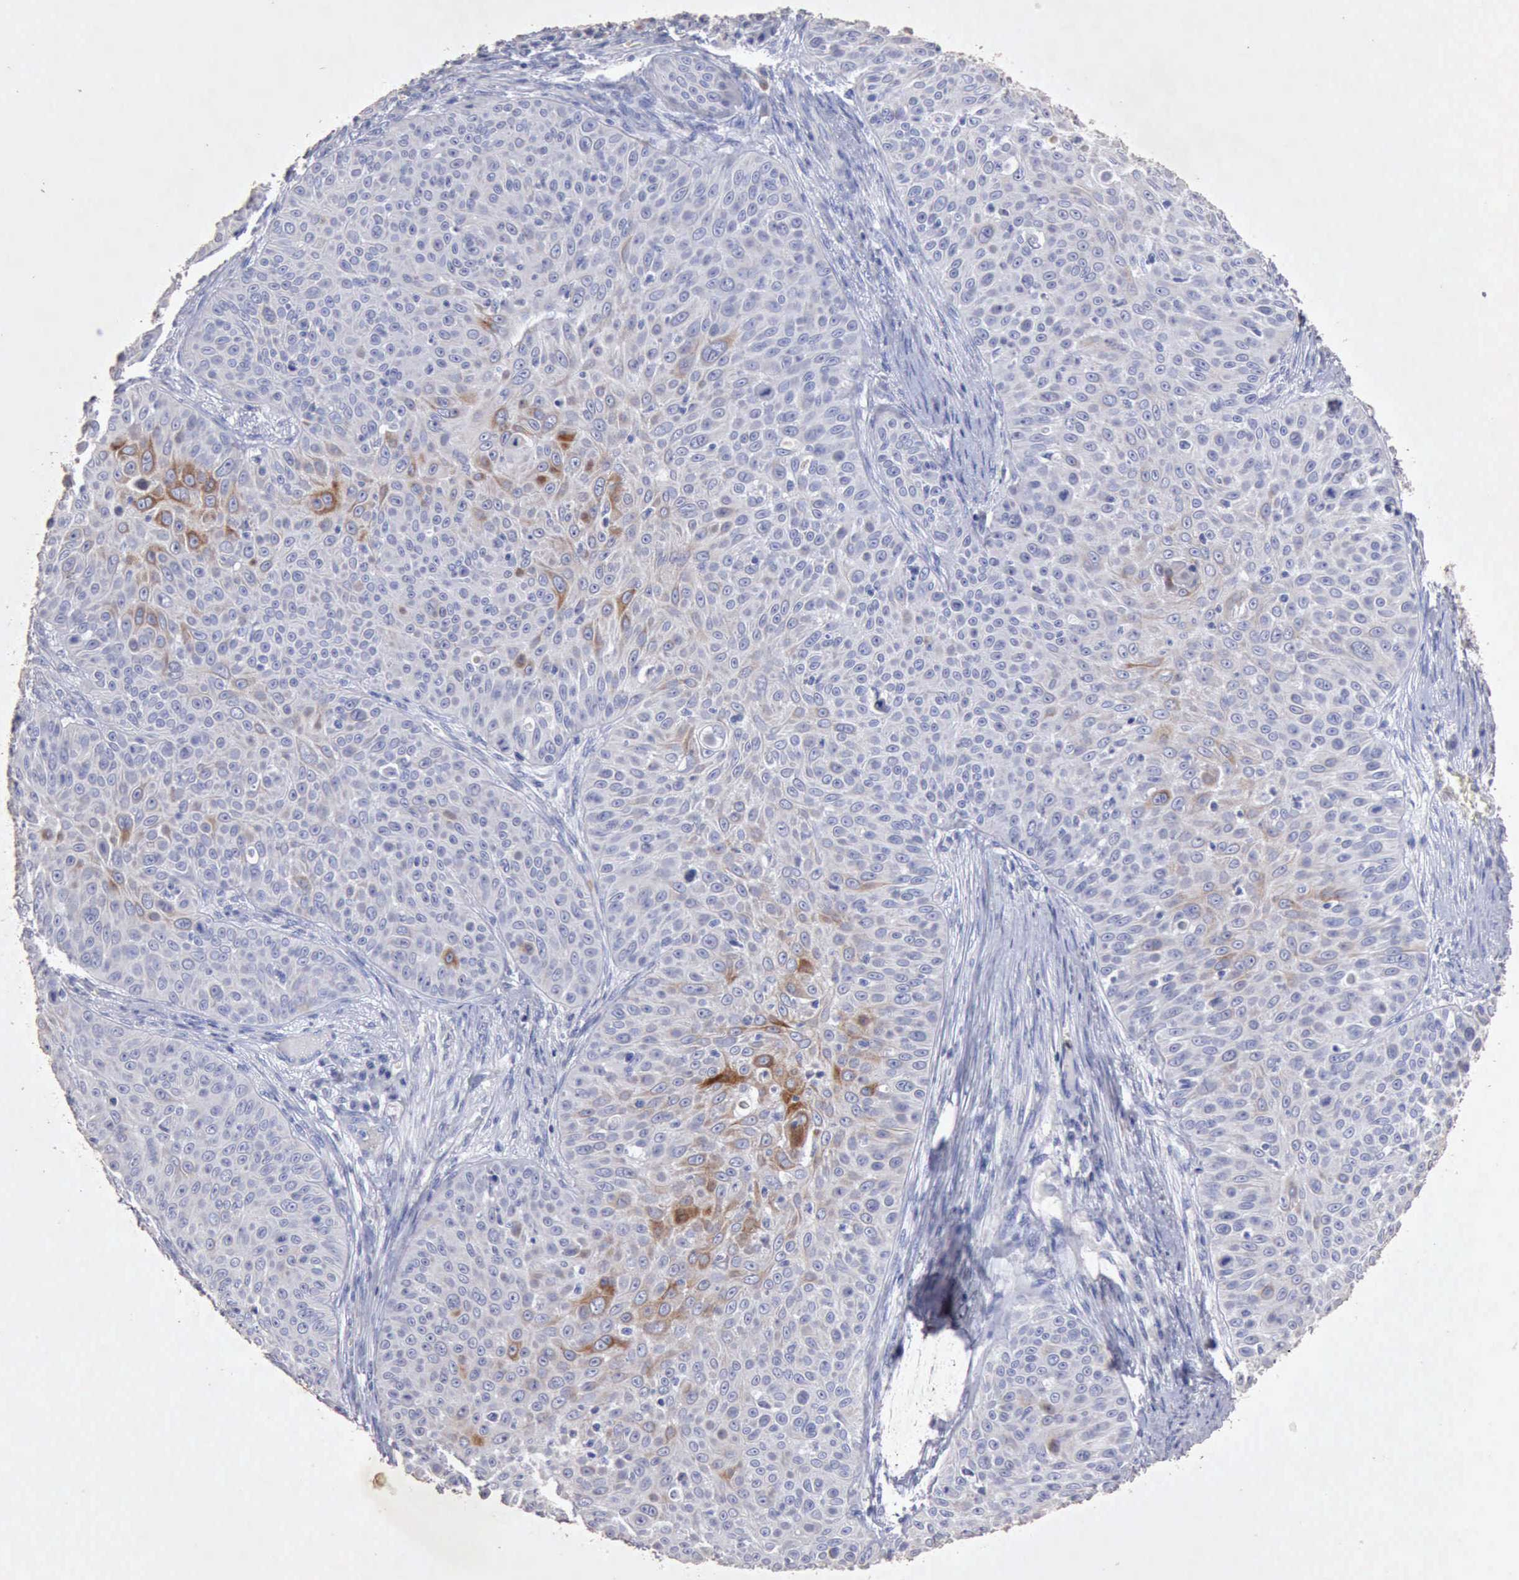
{"staining": {"intensity": "moderate", "quantity": "<25%", "location": "cytoplasmic/membranous"}, "tissue": "skin cancer", "cell_type": "Tumor cells", "image_type": "cancer", "snomed": [{"axis": "morphology", "description": "Squamous cell carcinoma, NOS"}, {"axis": "topography", "description": "Skin"}], "caption": "Skin cancer stained for a protein (brown) exhibits moderate cytoplasmic/membranous positive expression in about <25% of tumor cells.", "gene": "KRT6B", "patient": {"sex": "male", "age": 82}}